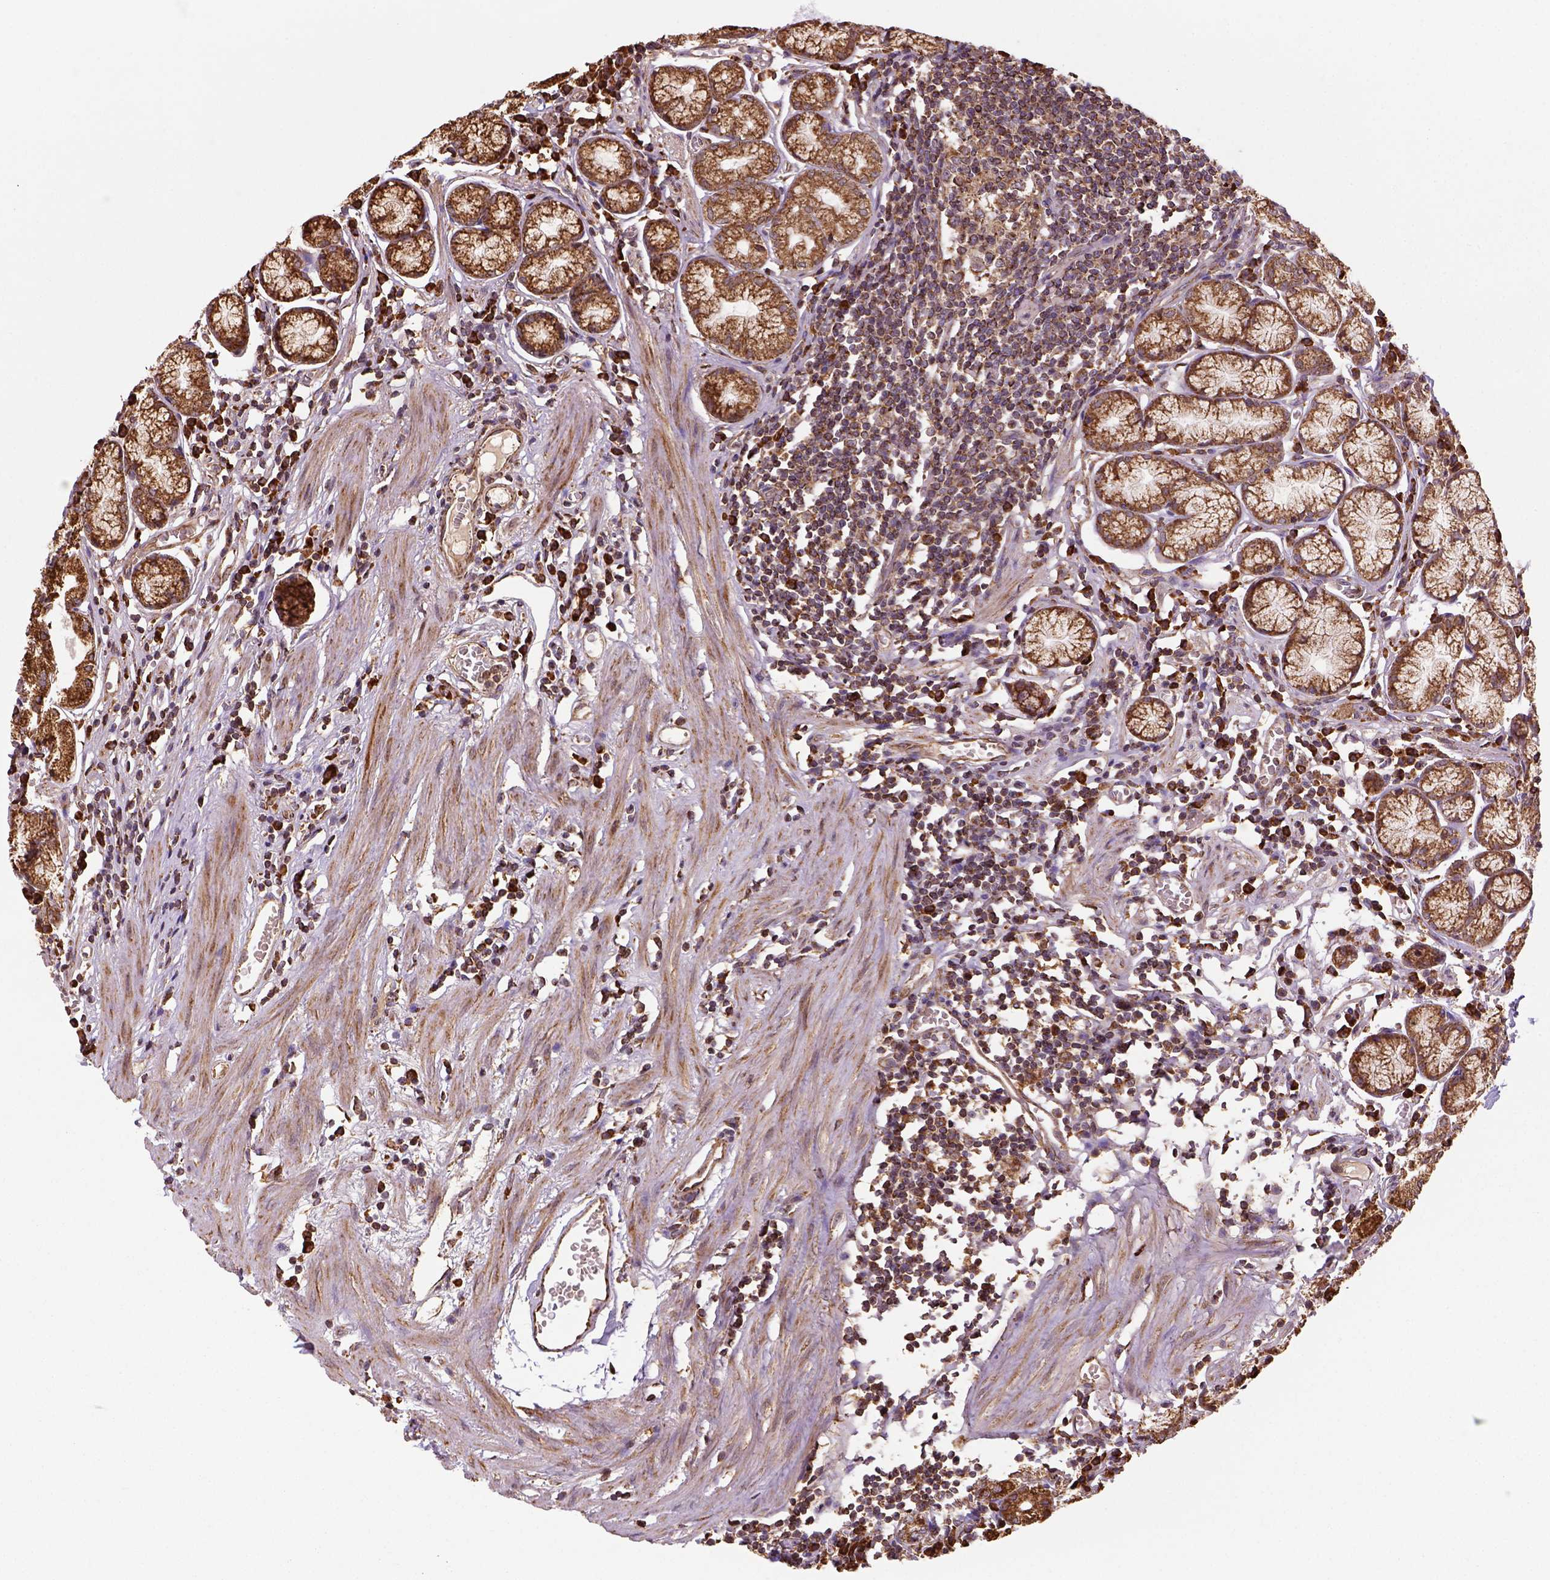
{"staining": {"intensity": "strong", "quantity": ">75%", "location": "cytoplasmic/membranous"}, "tissue": "stomach", "cell_type": "Glandular cells", "image_type": "normal", "snomed": [{"axis": "morphology", "description": "Normal tissue, NOS"}, {"axis": "topography", "description": "Stomach"}], "caption": "Approximately >75% of glandular cells in unremarkable stomach display strong cytoplasmic/membranous protein expression as visualized by brown immunohistochemical staining.", "gene": "MAPK8IP3", "patient": {"sex": "male", "age": 55}}